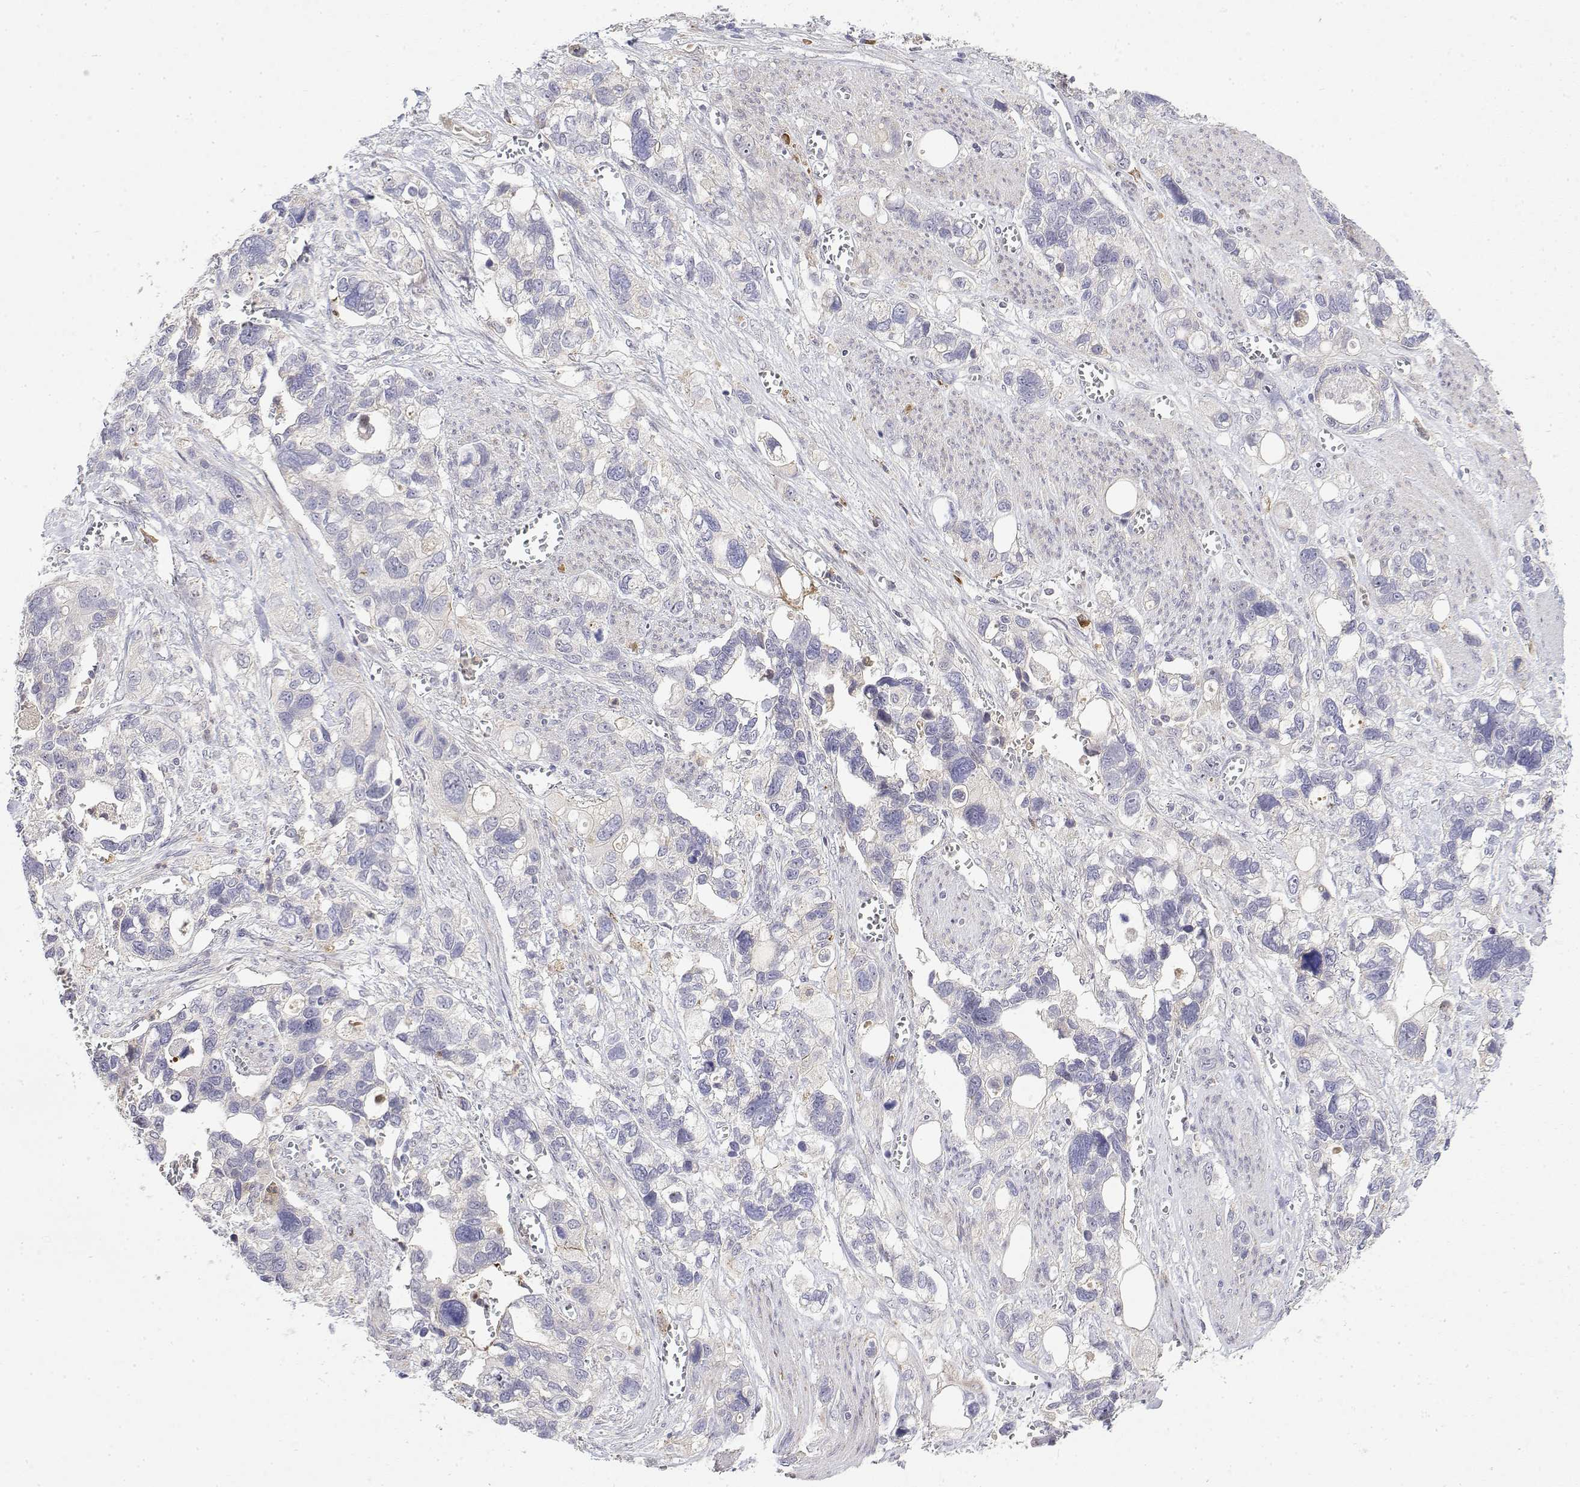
{"staining": {"intensity": "negative", "quantity": "none", "location": "none"}, "tissue": "stomach cancer", "cell_type": "Tumor cells", "image_type": "cancer", "snomed": [{"axis": "morphology", "description": "Adenocarcinoma, NOS"}, {"axis": "topography", "description": "Stomach, upper"}], "caption": "Protein analysis of adenocarcinoma (stomach) reveals no significant staining in tumor cells. (DAB IHC with hematoxylin counter stain).", "gene": "IGFBP4", "patient": {"sex": "female", "age": 81}}